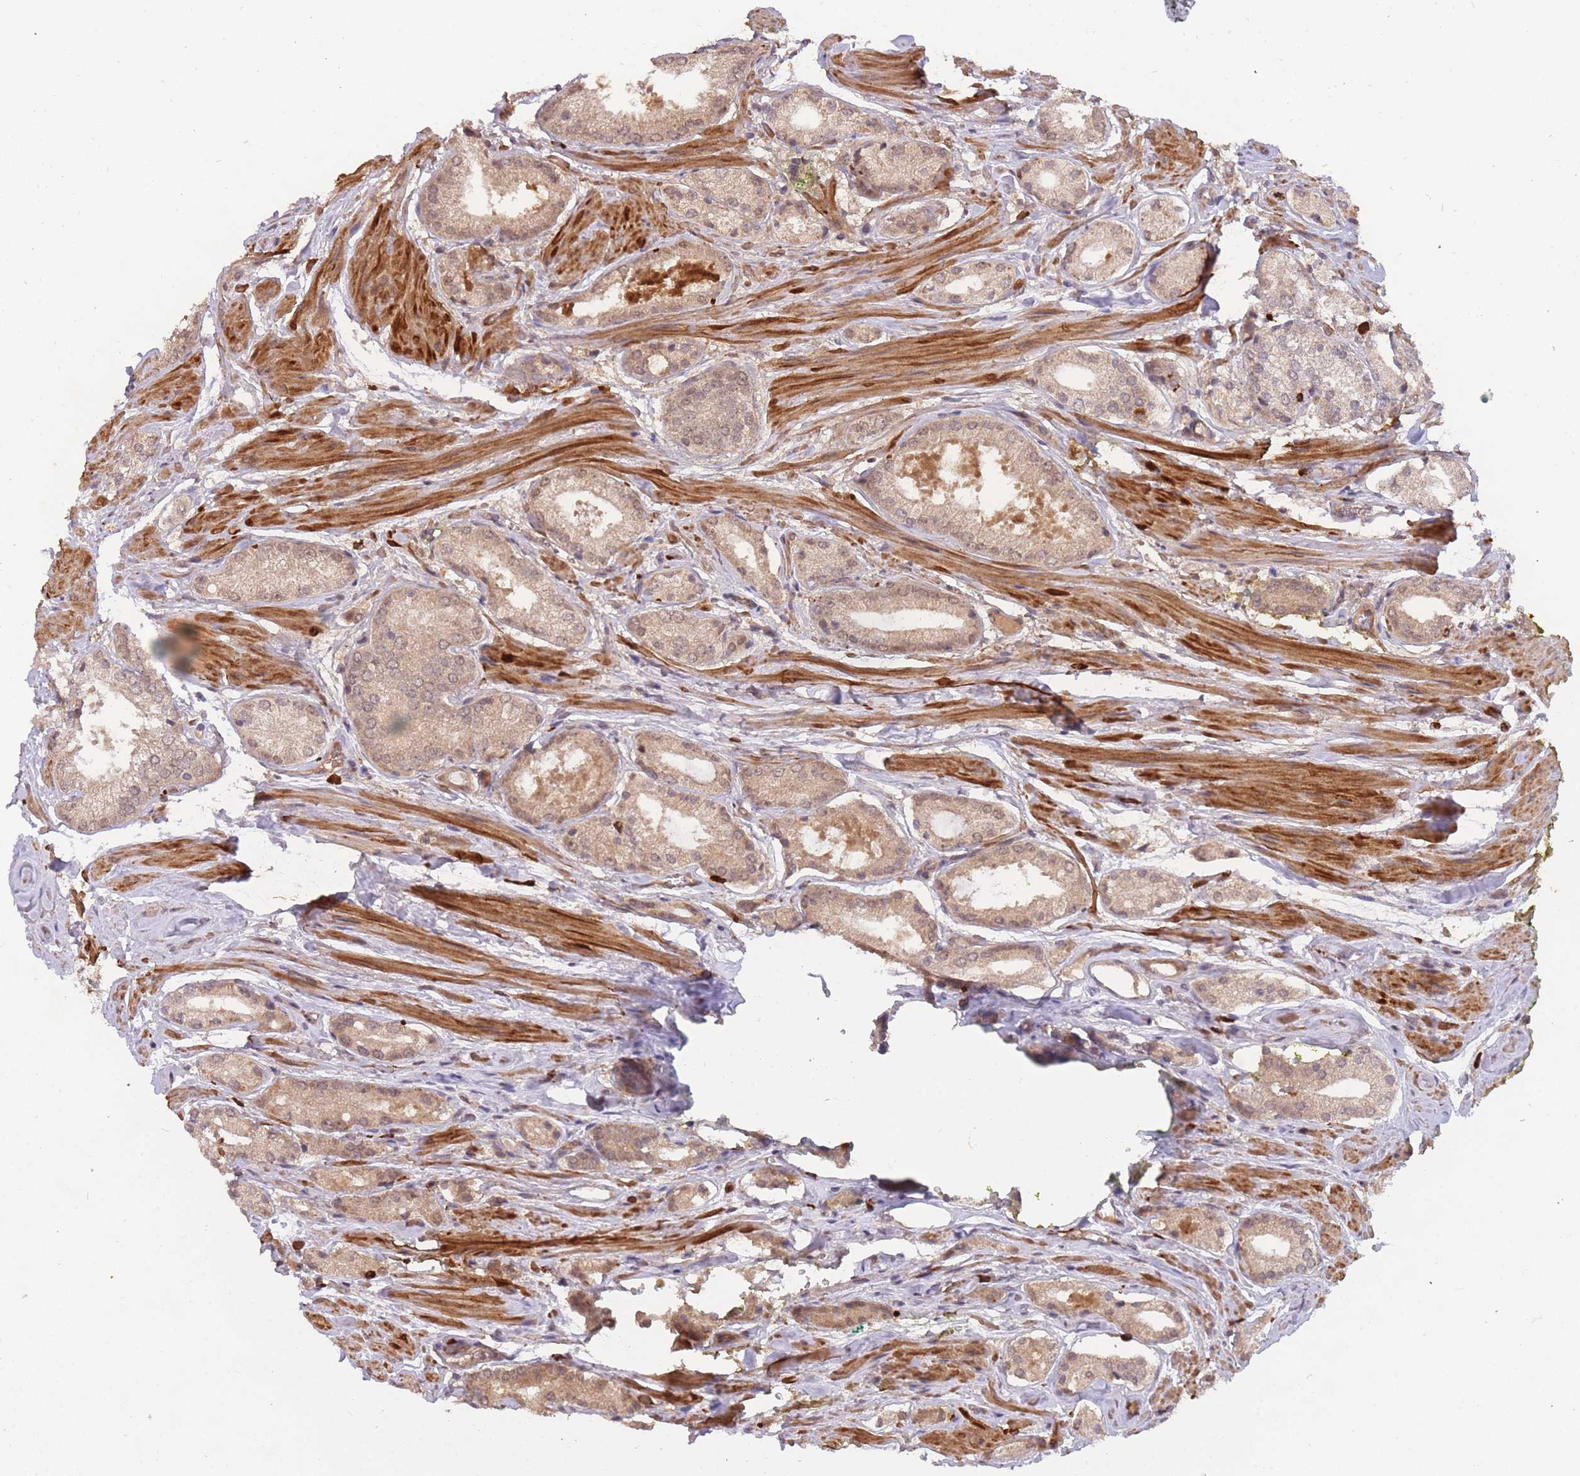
{"staining": {"intensity": "weak", "quantity": ">75%", "location": "cytoplasmic/membranous,nuclear"}, "tissue": "prostate cancer", "cell_type": "Tumor cells", "image_type": "cancer", "snomed": [{"axis": "morphology", "description": "Adenocarcinoma, High grade"}, {"axis": "topography", "description": "Prostate and seminal vesicle, NOS"}], "caption": "Prostate cancer was stained to show a protein in brown. There is low levels of weak cytoplasmic/membranous and nuclear expression in approximately >75% of tumor cells.", "gene": "SMC6", "patient": {"sex": "male", "age": 64}}